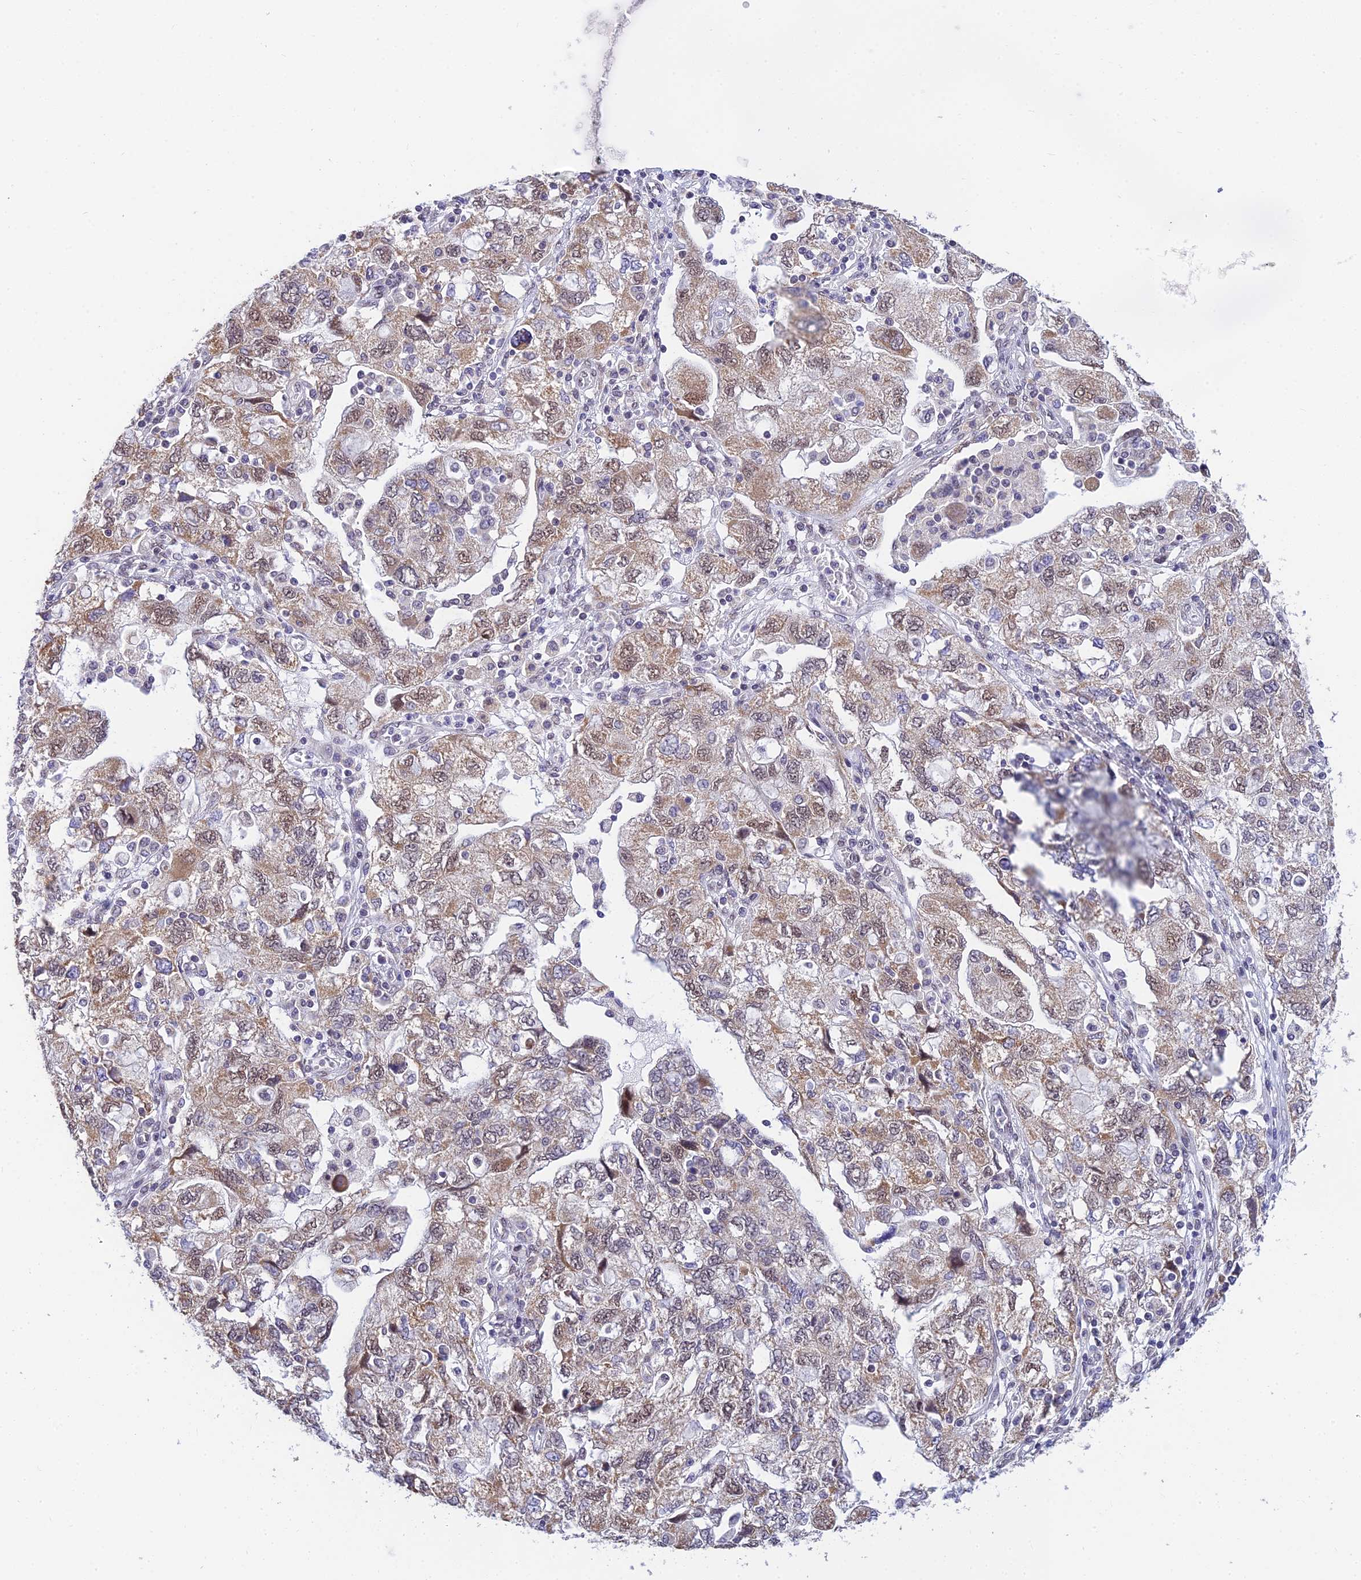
{"staining": {"intensity": "weak", "quantity": ">75%", "location": "cytoplasmic/membranous,nuclear"}, "tissue": "ovarian cancer", "cell_type": "Tumor cells", "image_type": "cancer", "snomed": [{"axis": "morphology", "description": "Carcinoma, NOS"}, {"axis": "morphology", "description": "Cystadenocarcinoma, serous, NOS"}, {"axis": "topography", "description": "Ovary"}], "caption": "Brown immunohistochemical staining in ovarian carcinoma demonstrates weak cytoplasmic/membranous and nuclear positivity in approximately >75% of tumor cells.", "gene": "C2orf49", "patient": {"sex": "female", "age": 69}}